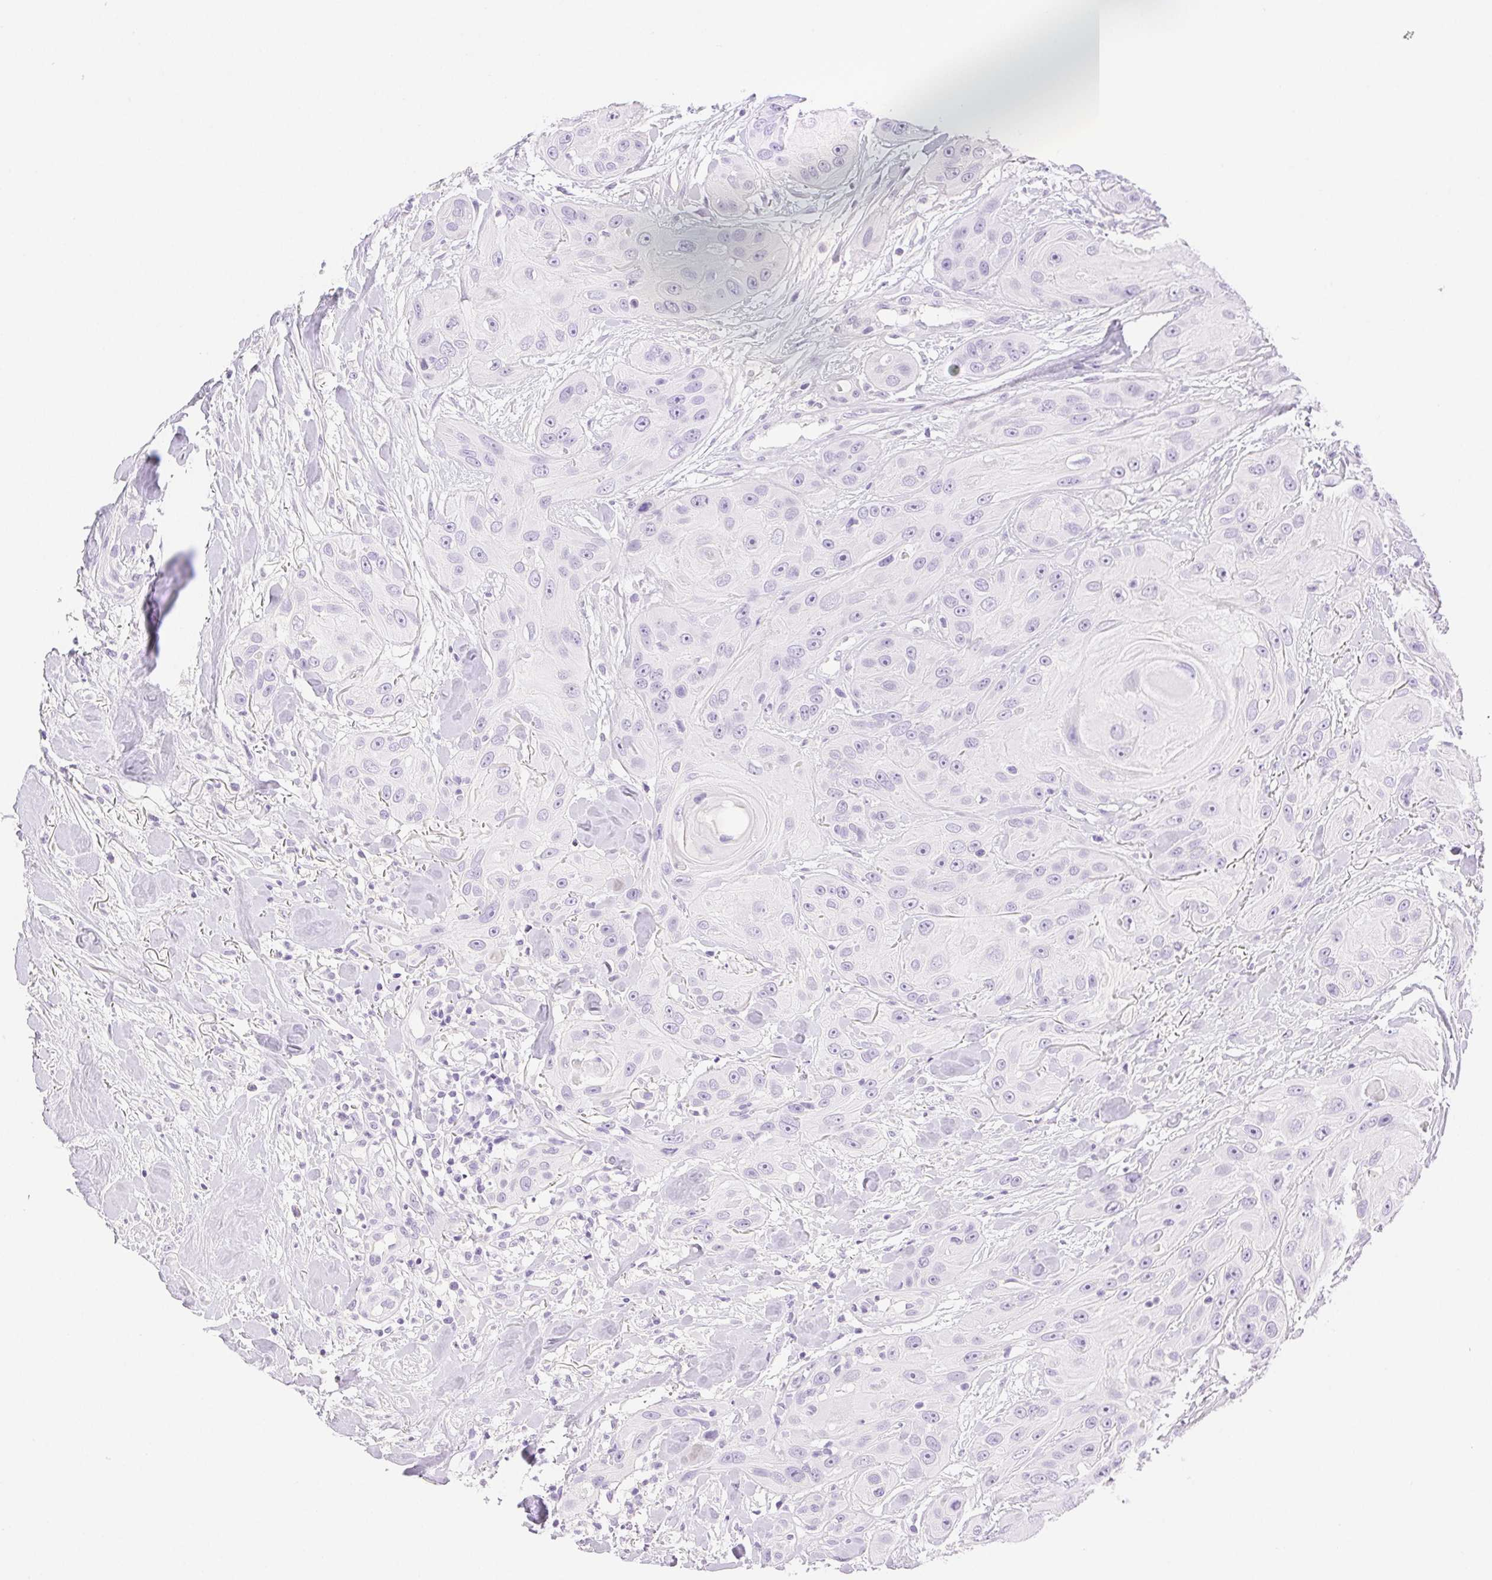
{"staining": {"intensity": "negative", "quantity": "none", "location": "none"}, "tissue": "head and neck cancer", "cell_type": "Tumor cells", "image_type": "cancer", "snomed": [{"axis": "morphology", "description": "Squamous cell carcinoma, NOS"}, {"axis": "topography", "description": "Oral tissue"}, {"axis": "topography", "description": "Head-Neck"}], "caption": "An image of head and neck squamous cell carcinoma stained for a protein displays no brown staining in tumor cells.", "gene": "SPACA4", "patient": {"sex": "male", "age": 77}}